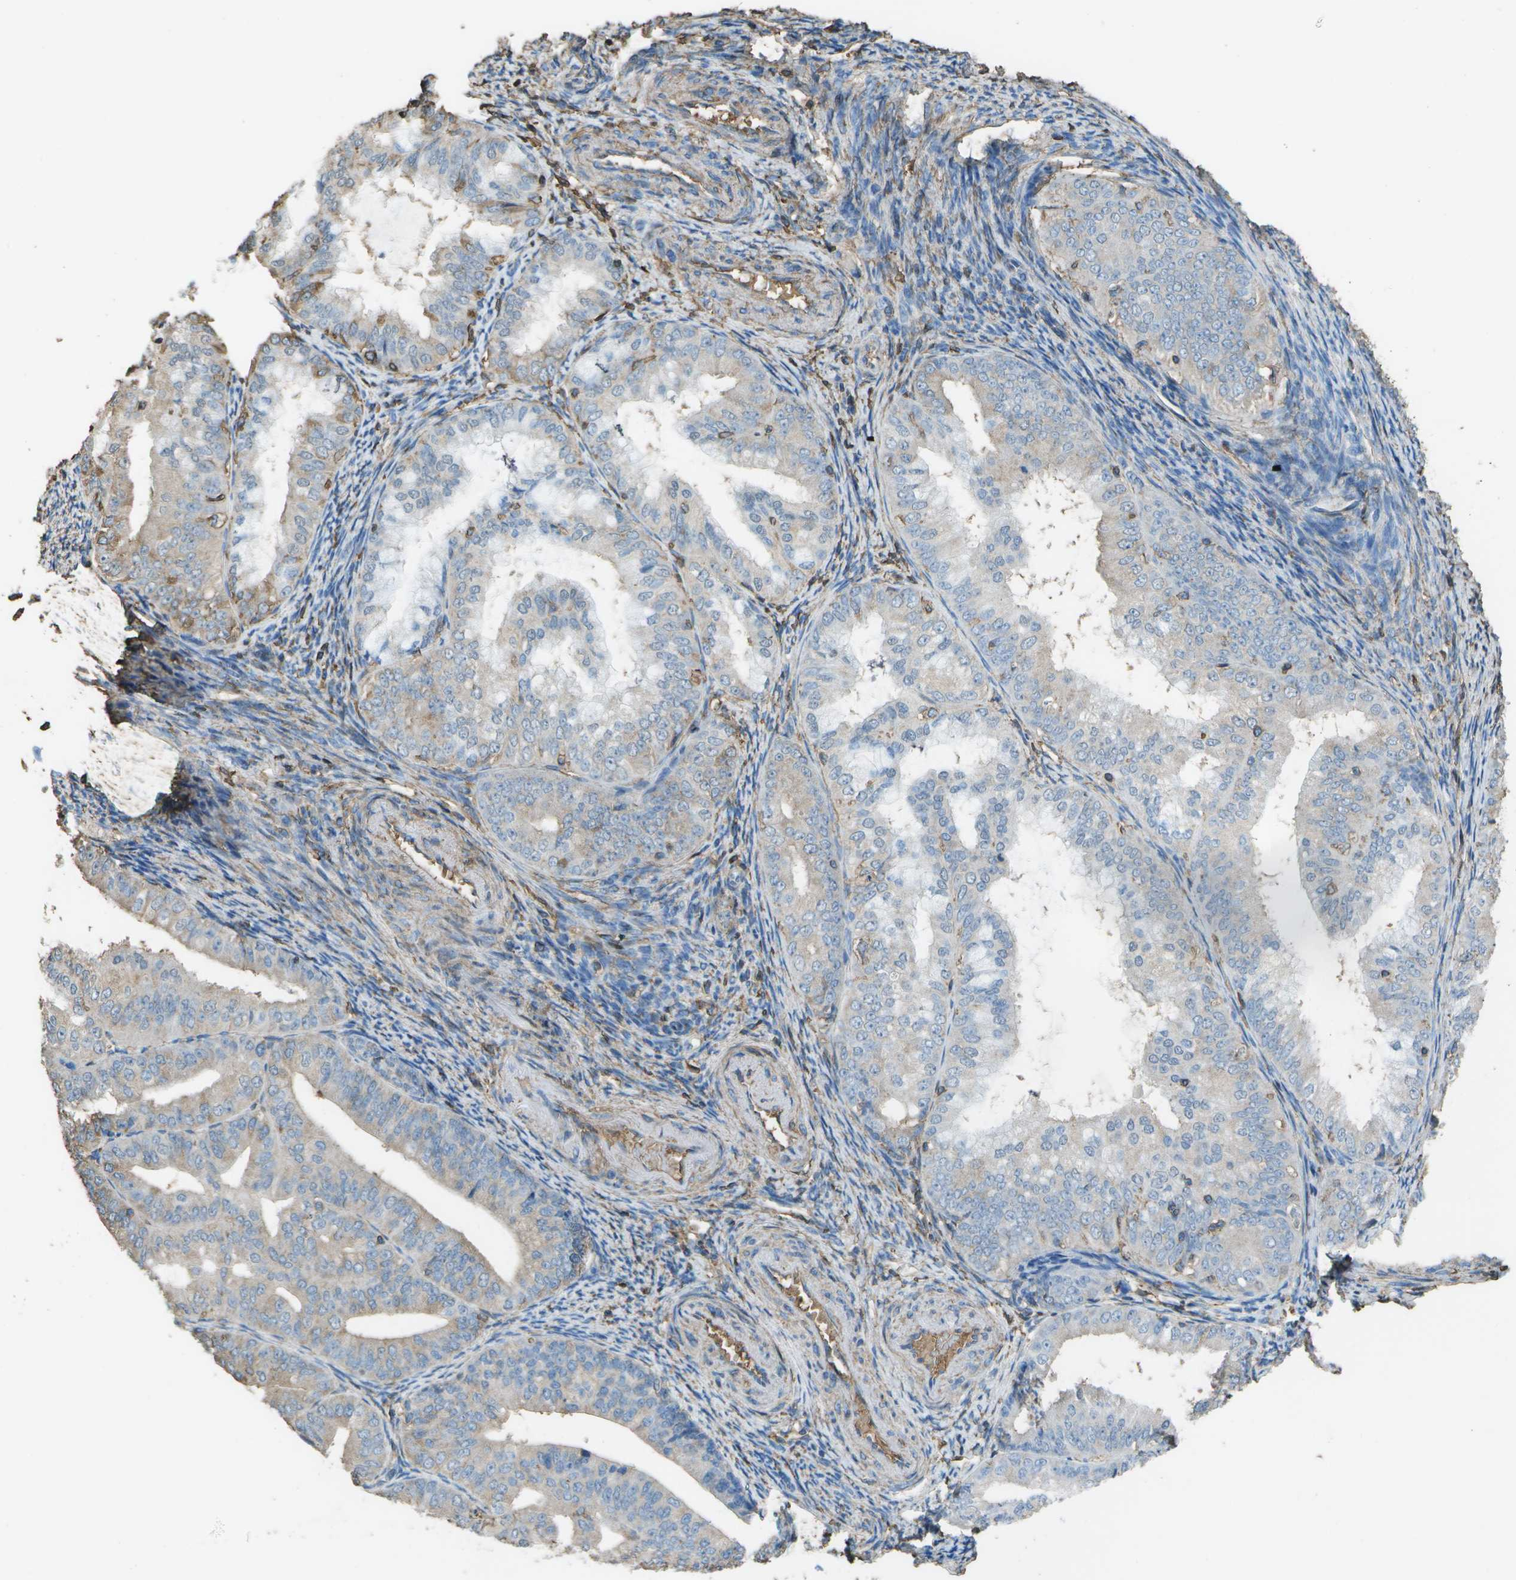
{"staining": {"intensity": "moderate", "quantity": "<25%", "location": "cytoplasmic/membranous"}, "tissue": "endometrial cancer", "cell_type": "Tumor cells", "image_type": "cancer", "snomed": [{"axis": "morphology", "description": "Adenocarcinoma, NOS"}, {"axis": "topography", "description": "Endometrium"}], "caption": "Moderate cytoplasmic/membranous expression is present in approximately <25% of tumor cells in endometrial cancer. Immunohistochemistry stains the protein of interest in brown and the nuclei are stained blue.", "gene": "CYP4F11", "patient": {"sex": "female", "age": 63}}